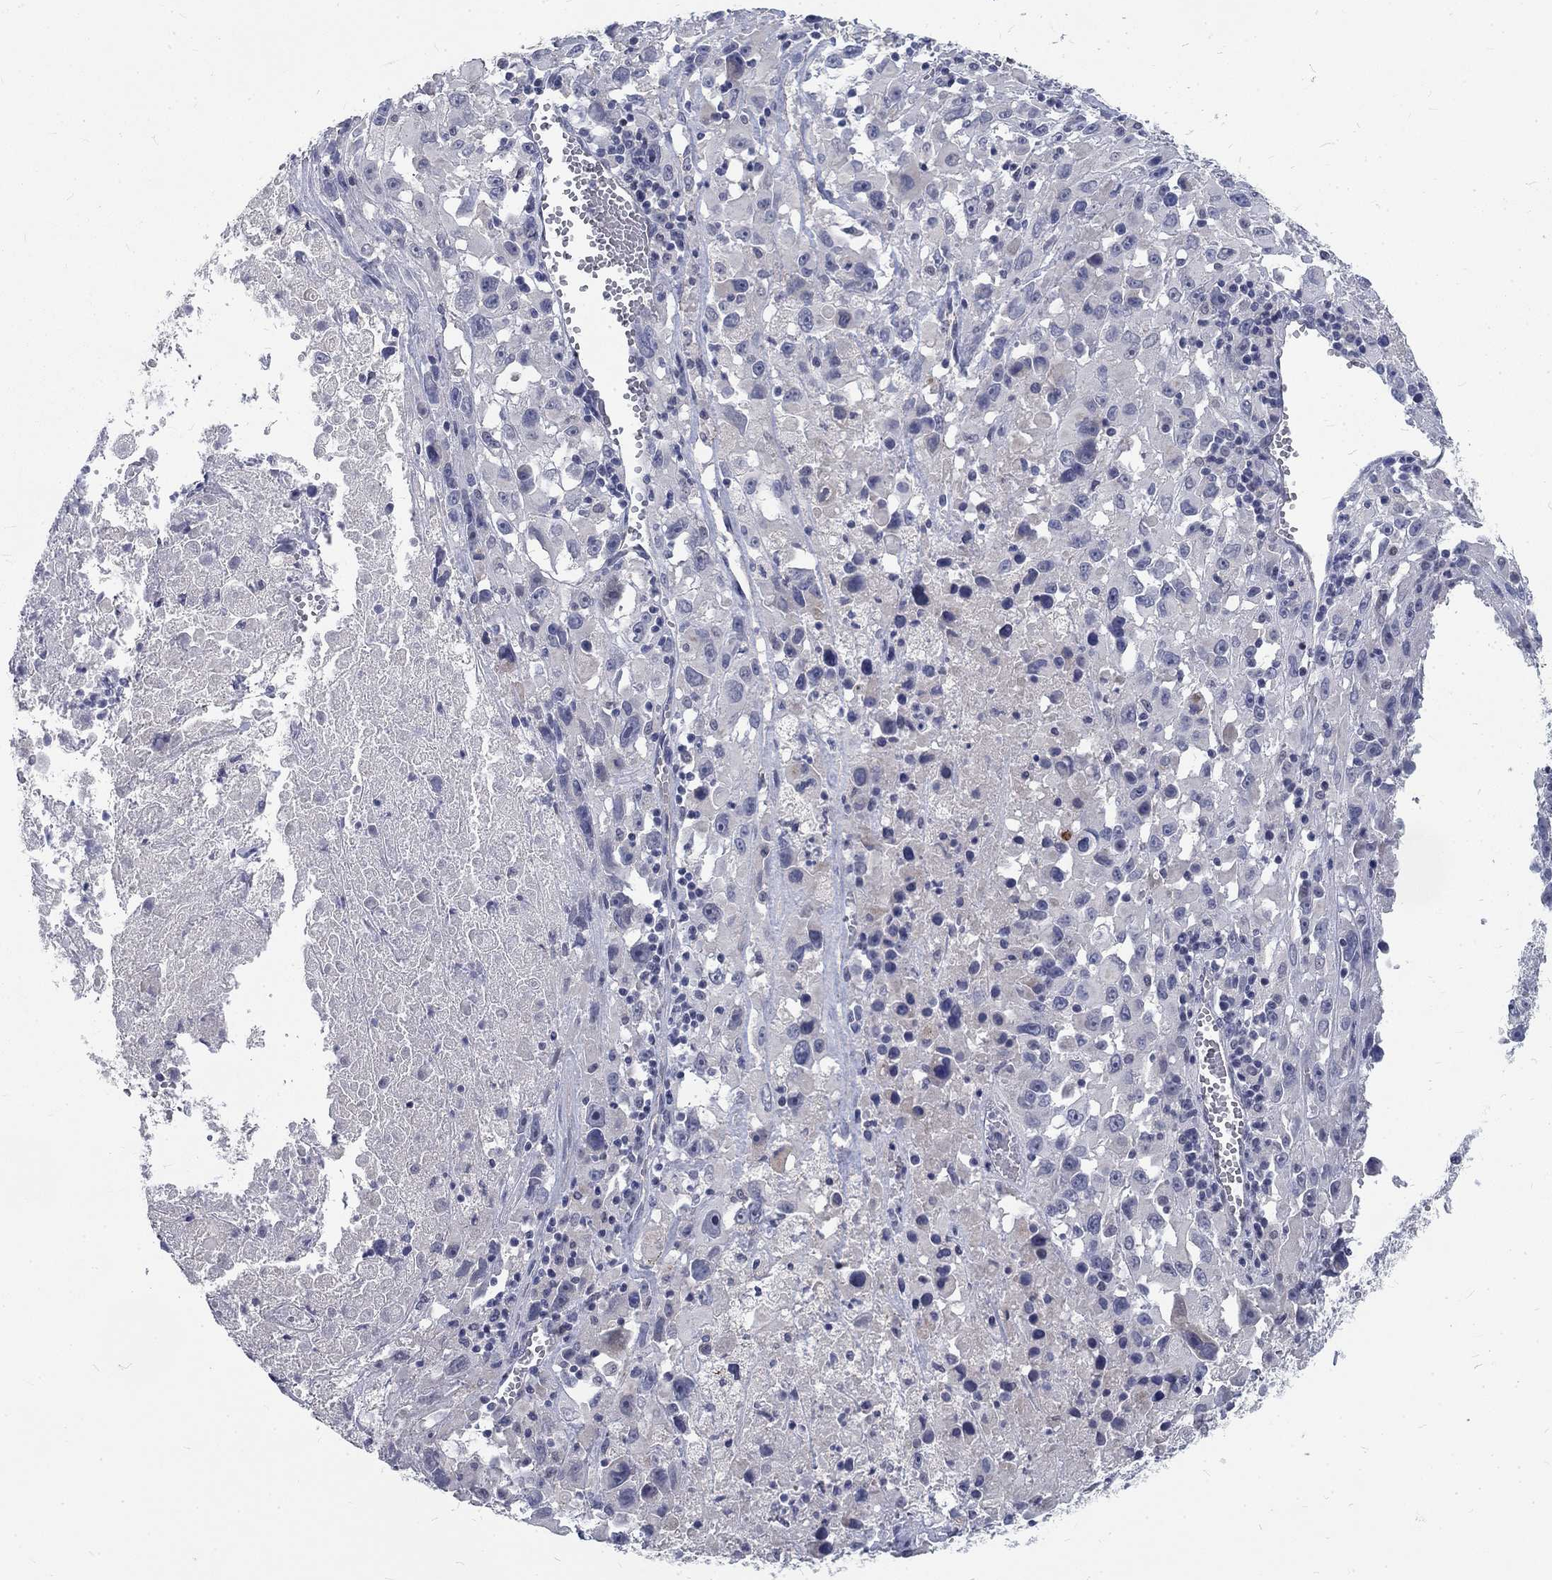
{"staining": {"intensity": "negative", "quantity": "none", "location": "none"}, "tissue": "melanoma", "cell_type": "Tumor cells", "image_type": "cancer", "snomed": [{"axis": "morphology", "description": "Malignant melanoma, Metastatic site"}, {"axis": "topography", "description": "Lymph node"}], "caption": "Malignant melanoma (metastatic site) was stained to show a protein in brown. There is no significant staining in tumor cells.", "gene": "PHKA1", "patient": {"sex": "male", "age": 50}}